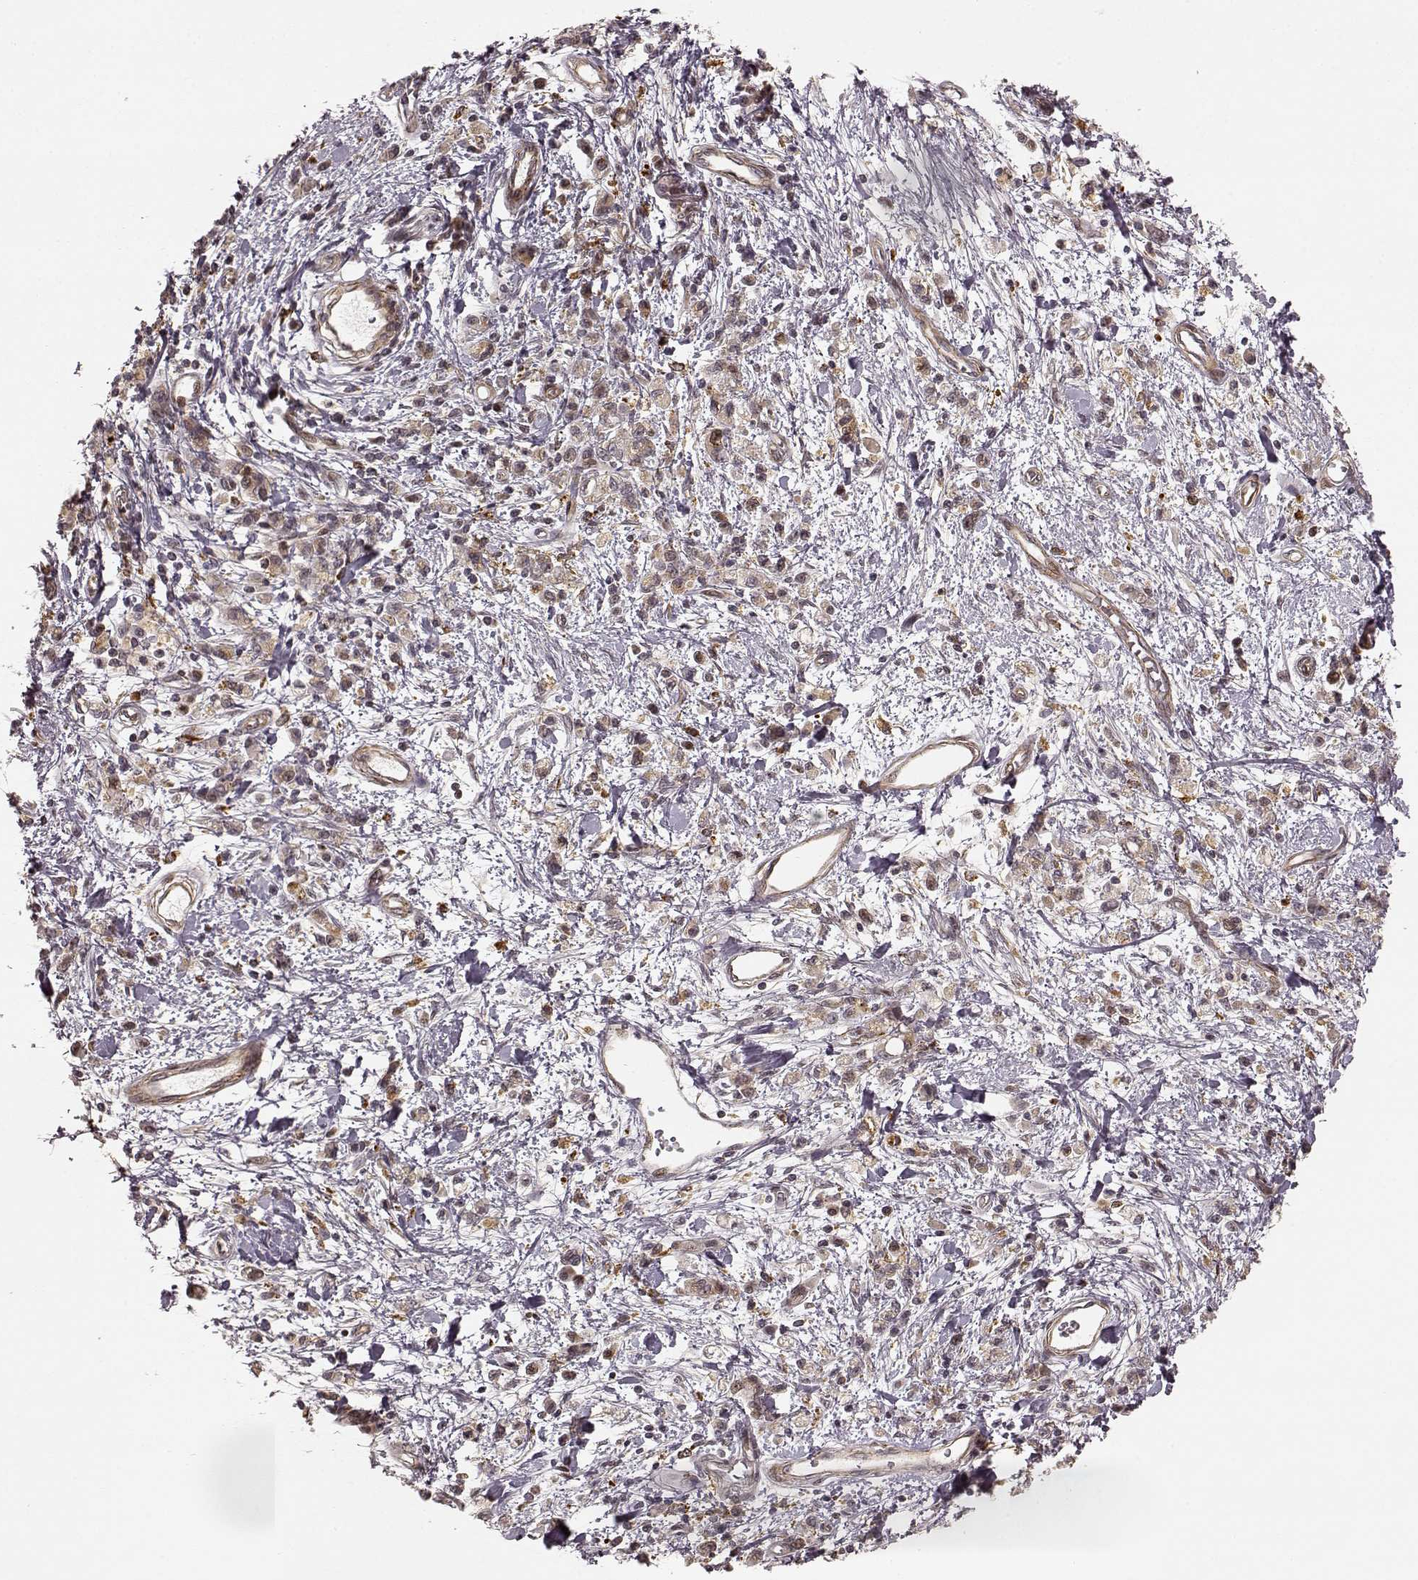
{"staining": {"intensity": "weak", "quantity": ">75%", "location": "cytoplasmic/membranous"}, "tissue": "stomach cancer", "cell_type": "Tumor cells", "image_type": "cancer", "snomed": [{"axis": "morphology", "description": "Adenocarcinoma, NOS"}, {"axis": "topography", "description": "Stomach"}], "caption": "Immunohistochemical staining of adenocarcinoma (stomach) shows low levels of weak cytoplasmic/membranous protein positivity in about >75% of tumor cells. (Stains: DAB in brown, nuclei in blue, Microscopy: brightfield microscopy at high magnification).", "gene": "SLC12A9", "patient": {"sex": "male", "age": 77}}